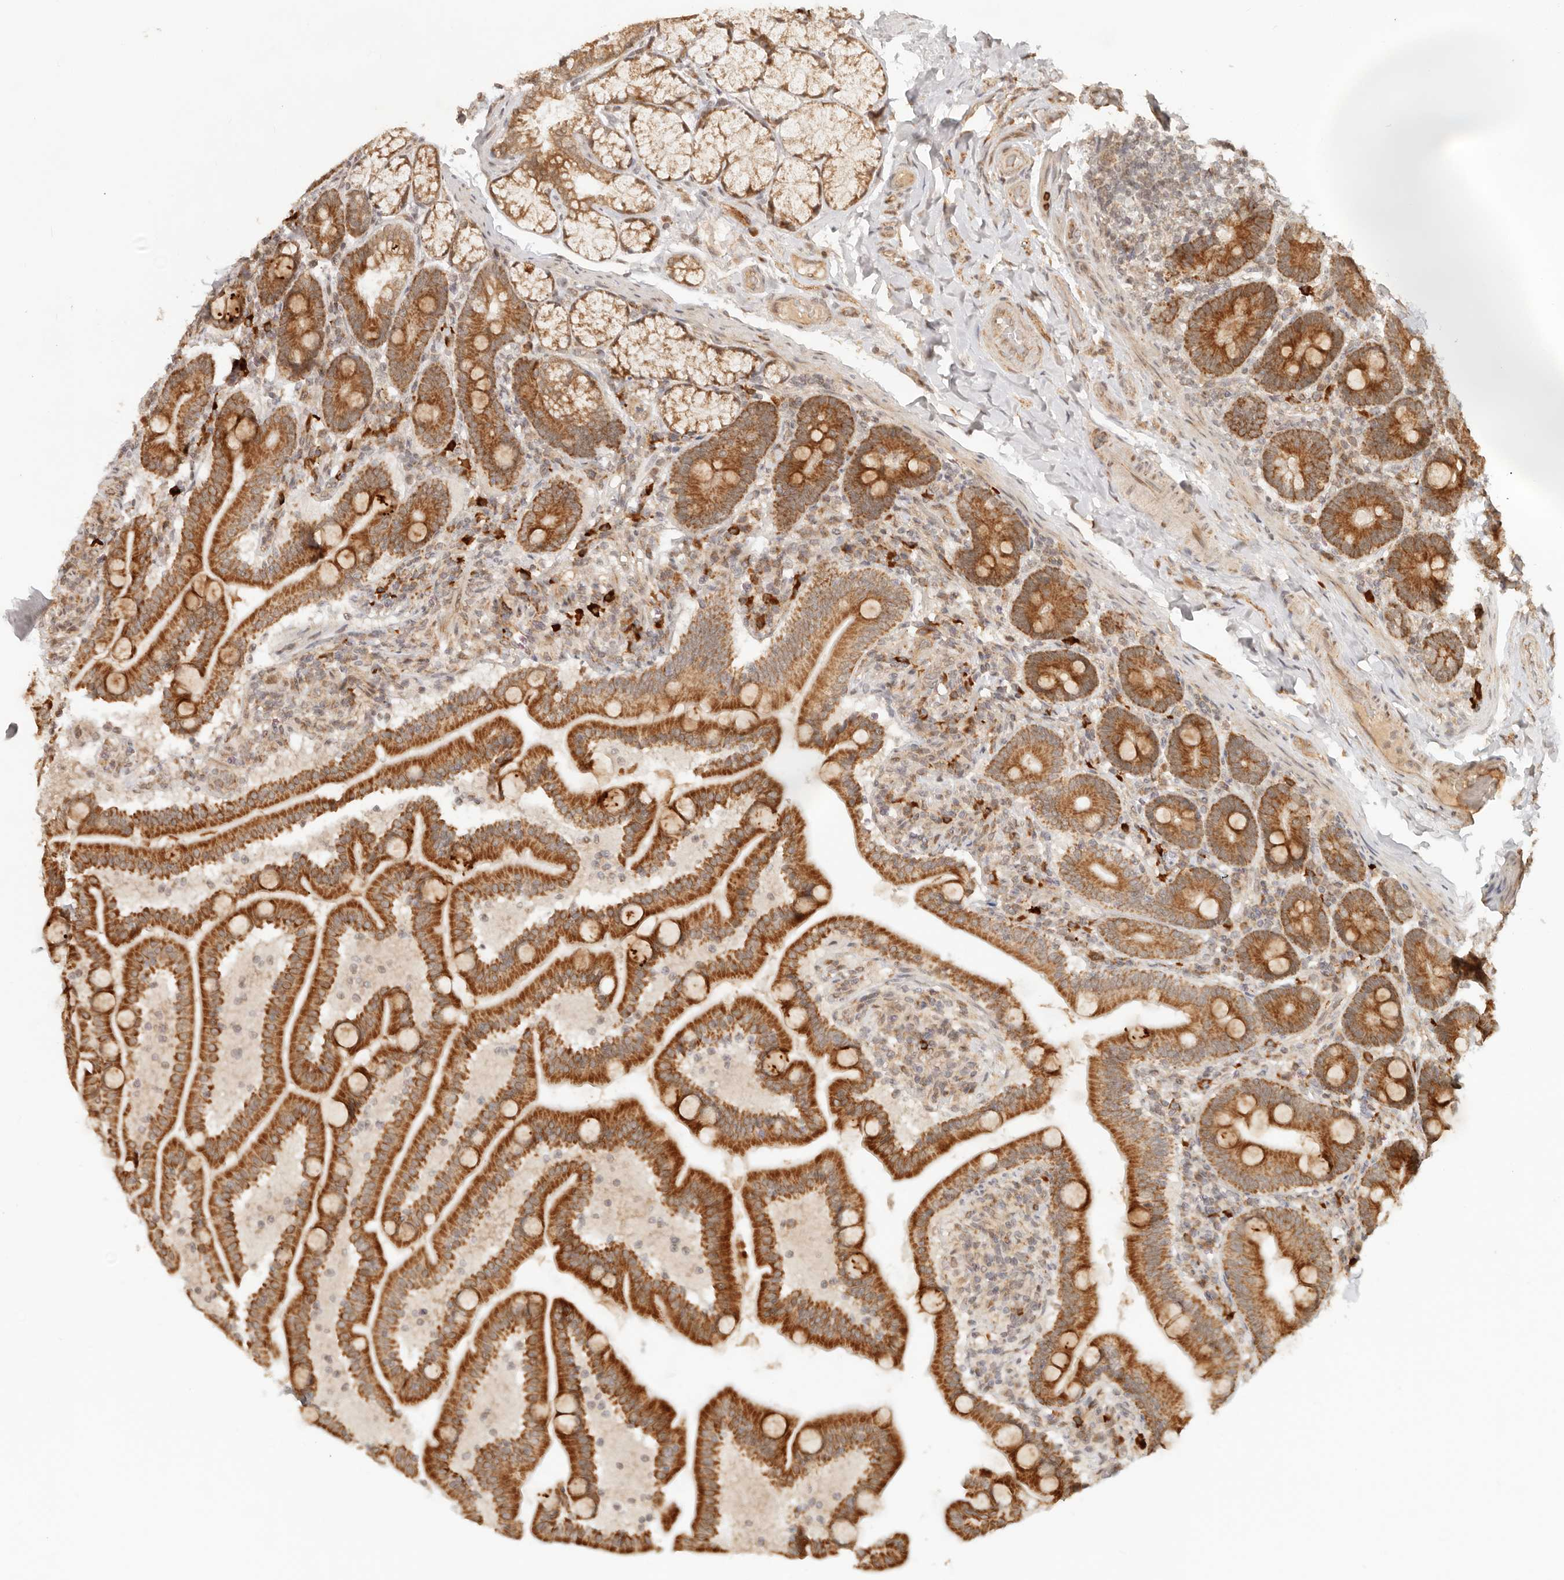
{"staining": {"intensity": "strong", "quantity": ">75%", "location": "cytoplasmic/membranous"}, "tissue": "duodenum", "cell_type": "Glandular cells", "image_type": "normal", "snomed": [{"axis": "morphology", "description": "Normal tissue, NOS"}, {"axis": "topography", "description": "Duodenum"}], "caption": "Immunohistochemical staining of unremarkable duodenum reveals high levels of strong cytoplasmic/membranous expression in approximately >75% of glandular cells.", "gene": "BAALC", "patient": {"sex": "male", "age": 54}}